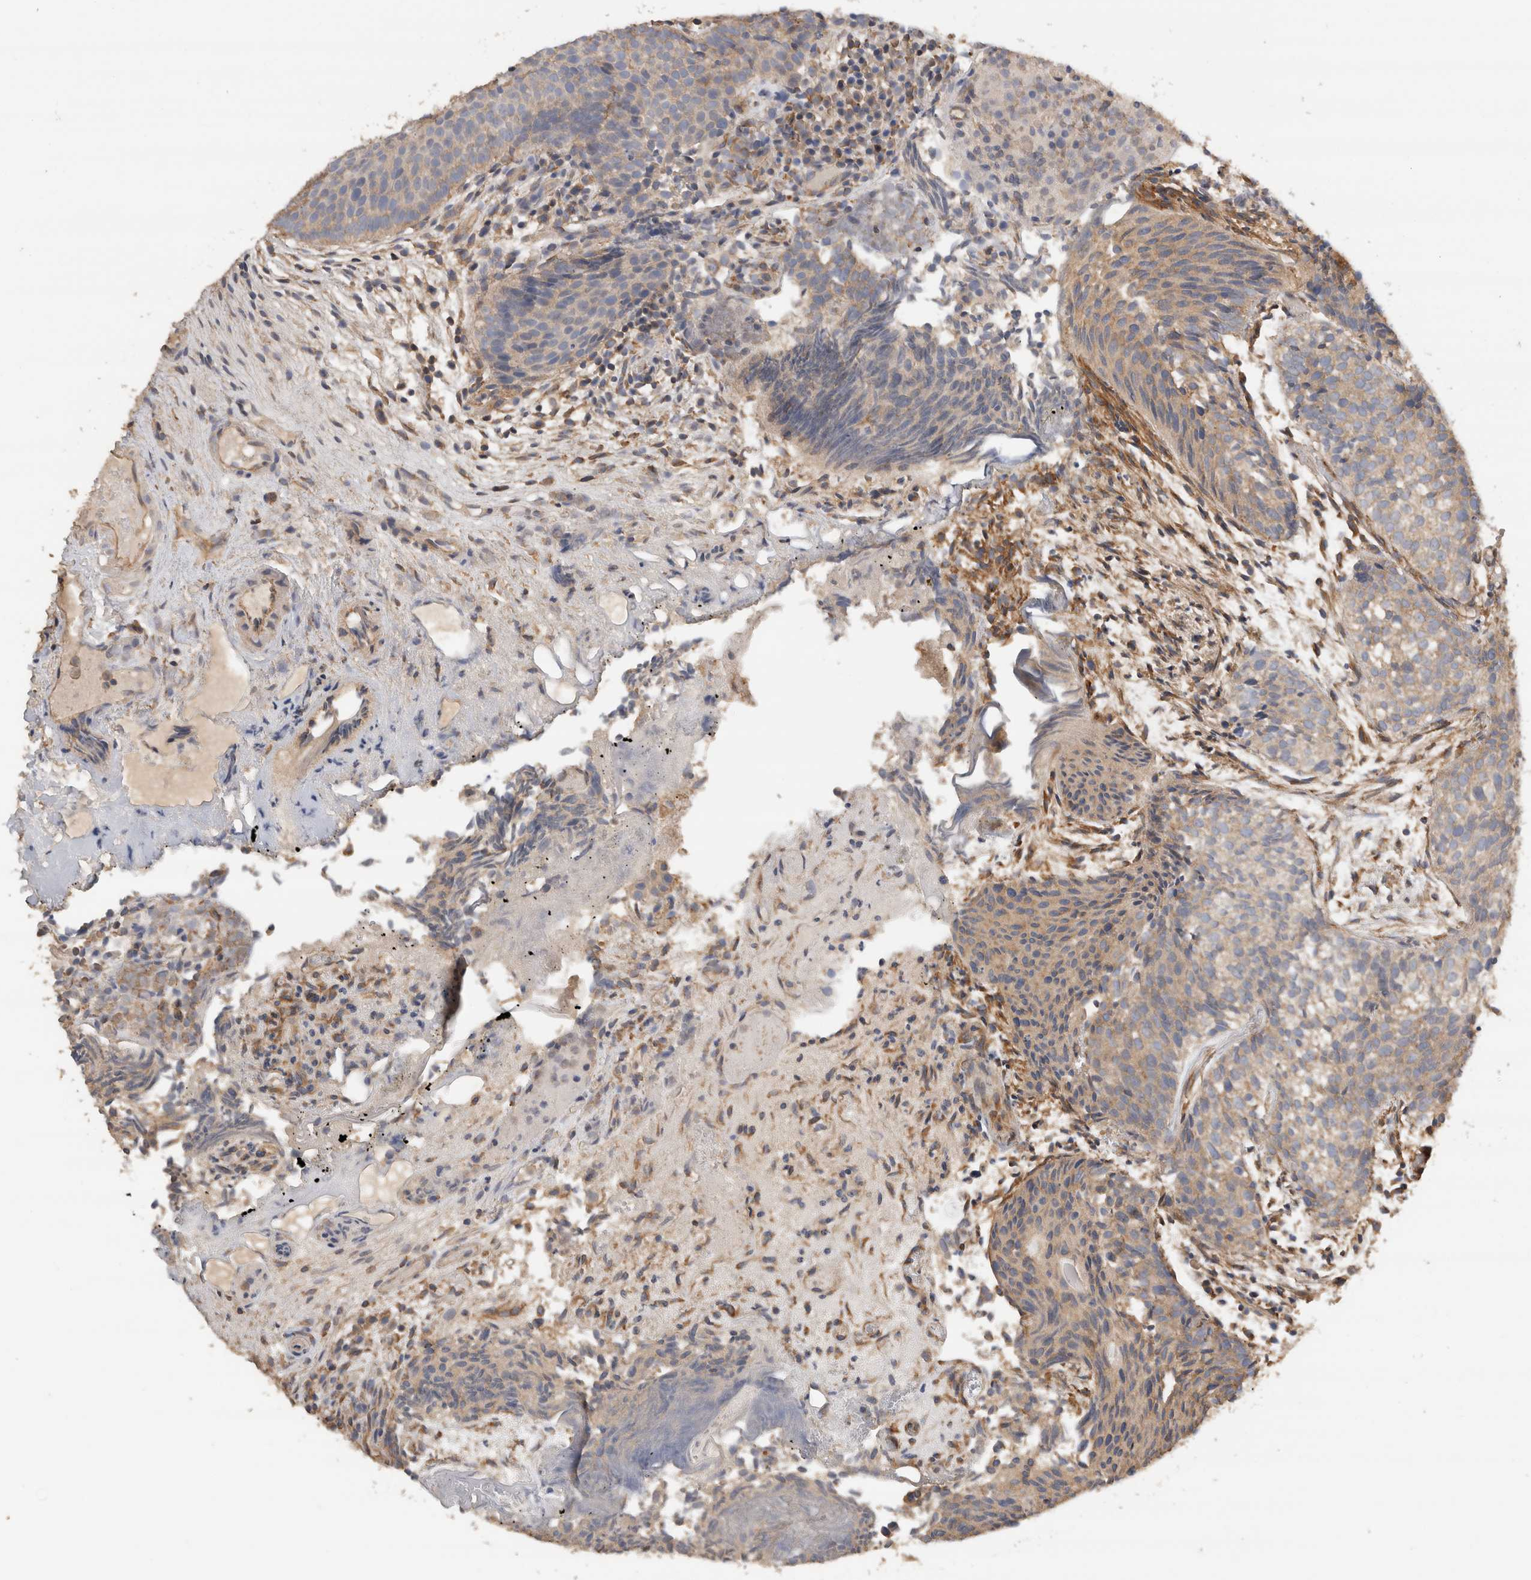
{"staining": {"intensity": "moderate", "quantity": ">75%", "location": "cytoplasmic/membranous"}, "tissue": "urothelial cancer", "cell_type": "Tumor cells", "image_type": "cancer", "snomed": [{"axis": "morphology", "description": "Urothelial carcinoma, Low grade"}, {"axis": "topography", "description": "Urinary bladder"}], "caption": "Moderate cytoplasmic/membranous protein expression is identified in about >75% of tumor cells in urothelial cancer. (DAB (3,3'-diaminobenzidine) = brown stain, brightfield microscopy at high magnification).", "gene": "EIF4G3", "patient": {"sex": "male", "age": 86}}